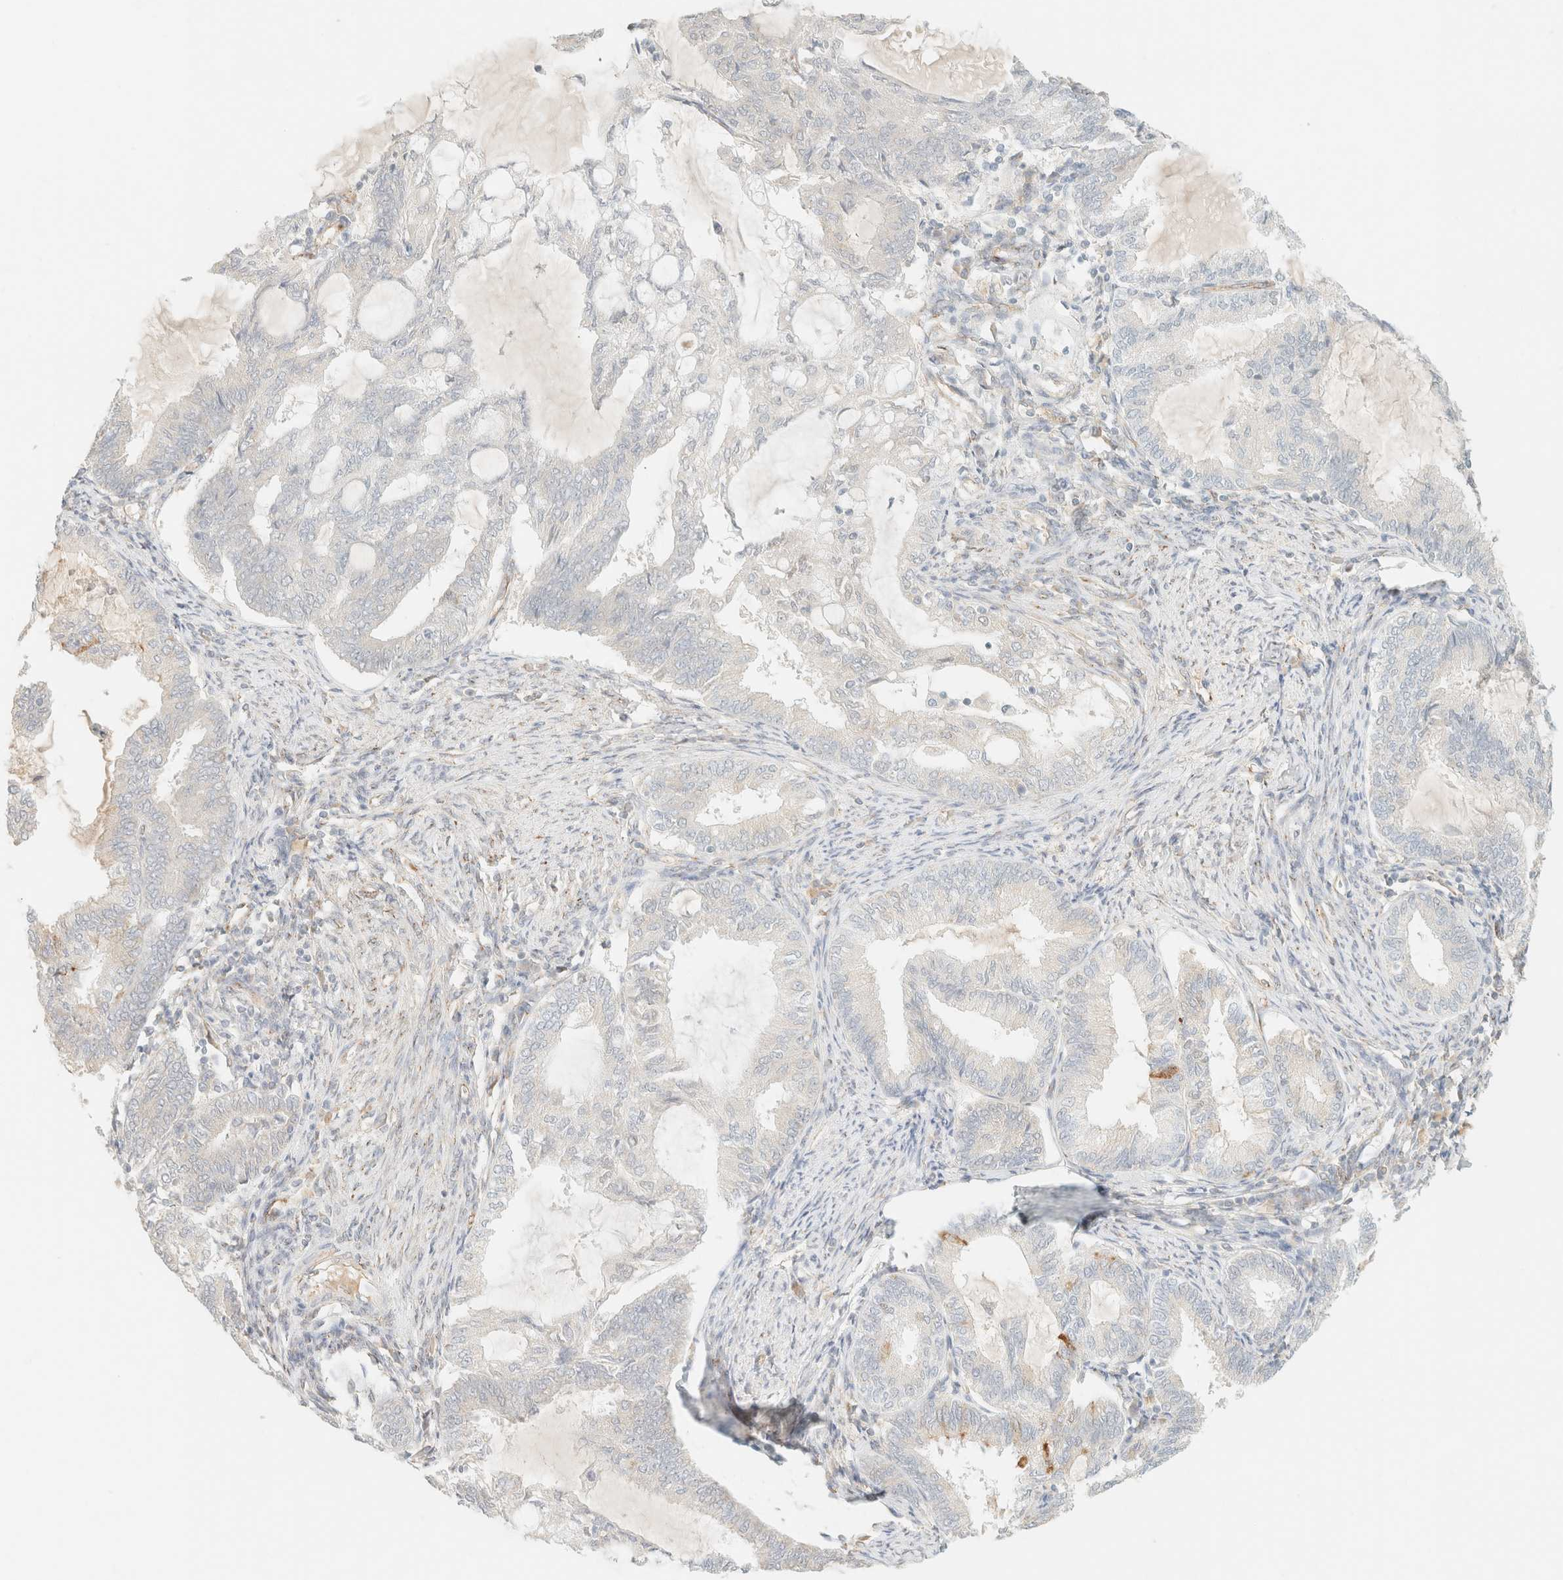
{"staining": {"intensity": "negative", "quantity": "none", "location": "none"}, "tissue": "endometrial cancer", "cell_type": "Tumor cells", "image_type": "cancer", "snomed": [{"axis": "morphology", "description": "Adenocarcinoma, NOS"}, {"axis": "topography", "description": "Endometrium"}], "caption": "Adenocarcinoma (endometrial) was stained to show a protein in brown. There is no significant positivity in tumor cells.", "gene": "SPARCL1", "patient": {"sex": "female", "age": 86}}